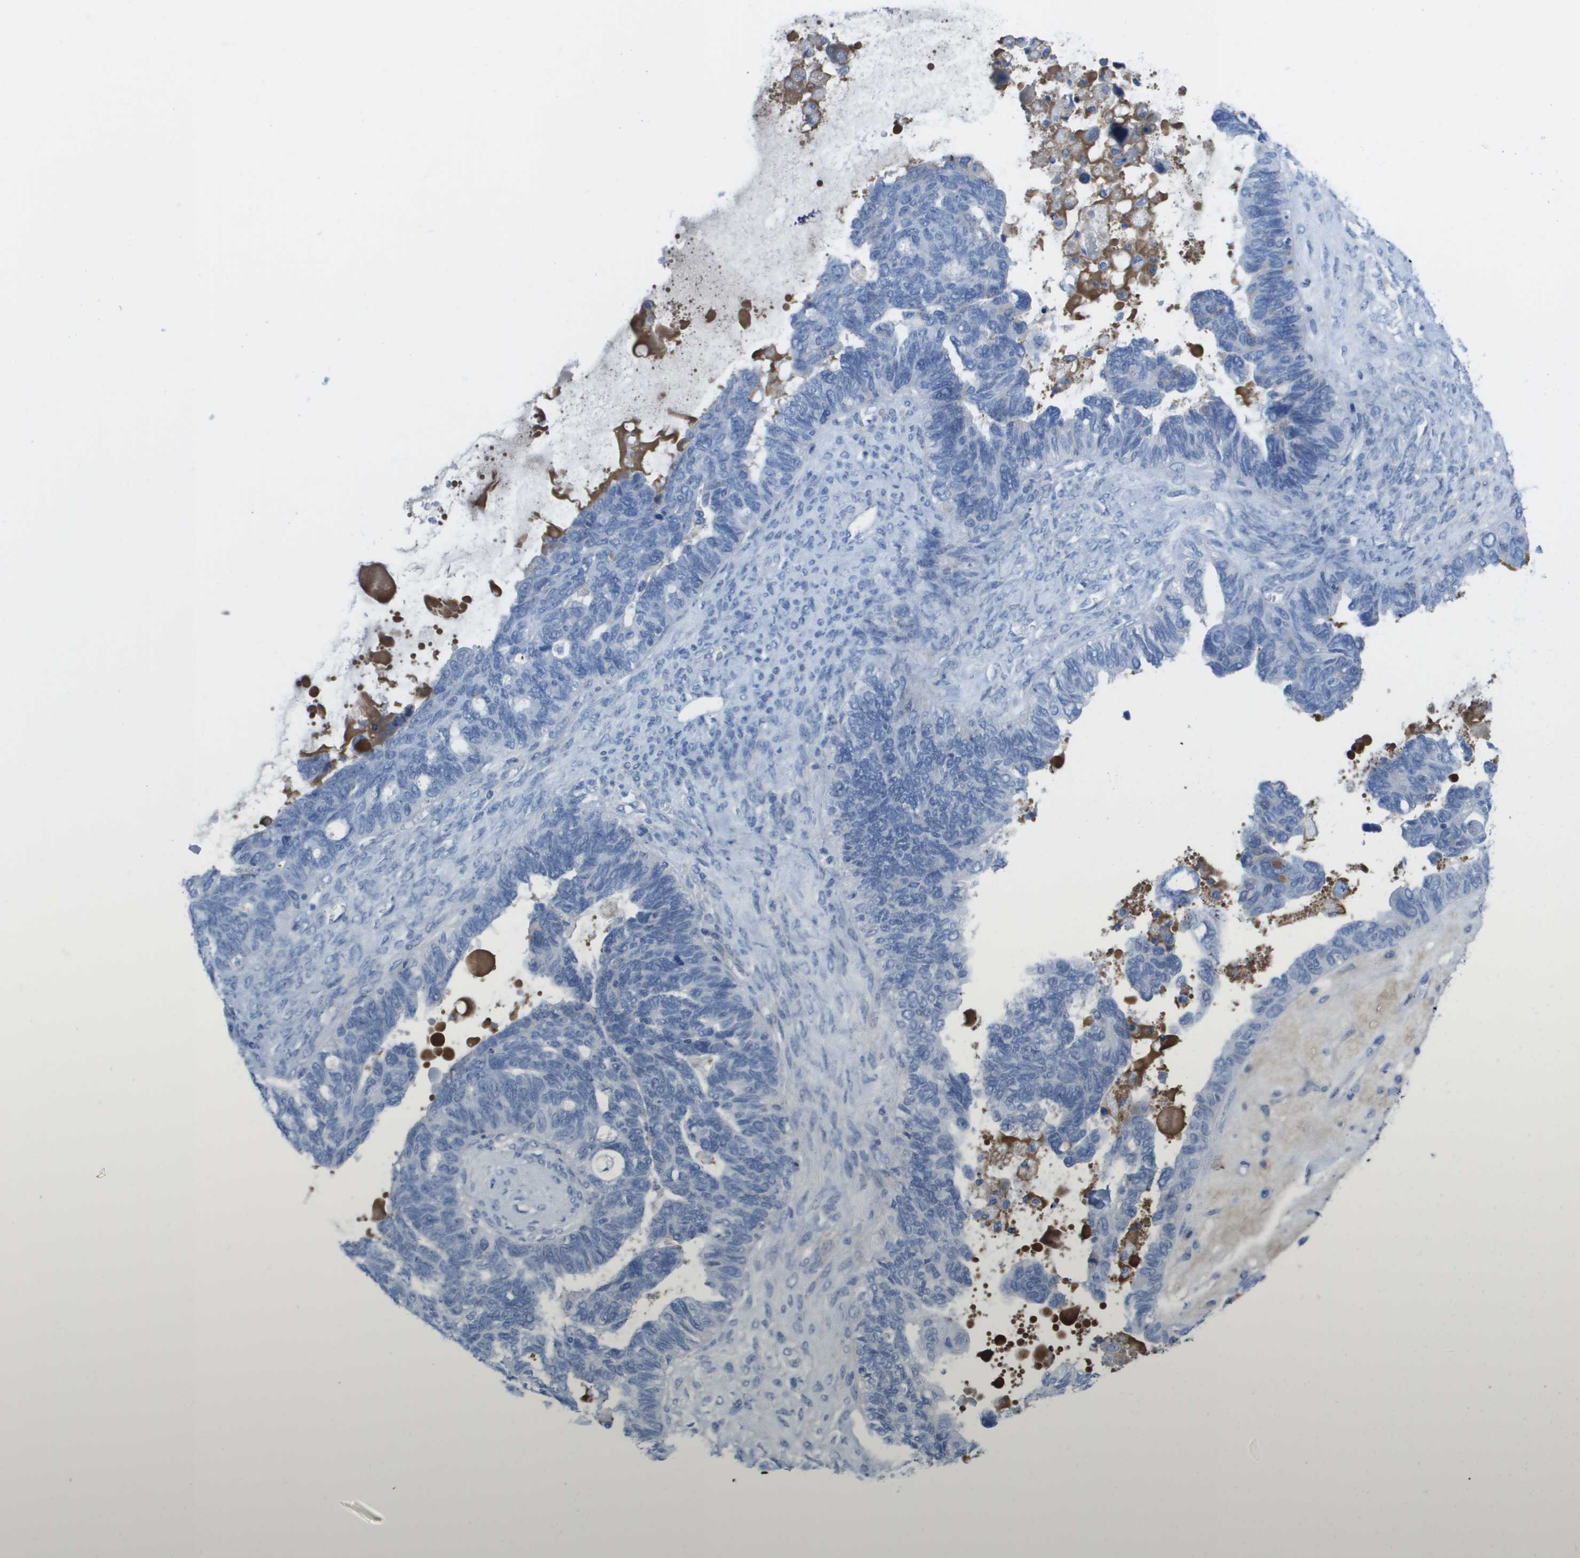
{"staining": {"intensity": "negative", "quantity": "none", "location": "none"}, "tissue": "ovarian cancer", "cell_type": "Tumor cells", "image_type": "cancer", "snomed": [{"axis": "morphology", "description": "Cystadenocarcinoma, serous, NOS"}, {"axis": "topography", "description": "Ovary"}], "caption": "This is a image of immunohistochemistry (IHC) staining of serous cystadenocarcinoma (ovarian), which shows no positivity in tumor cells.", "gene": "GPR18", "patient": {"sex": "female", "age": 79}}